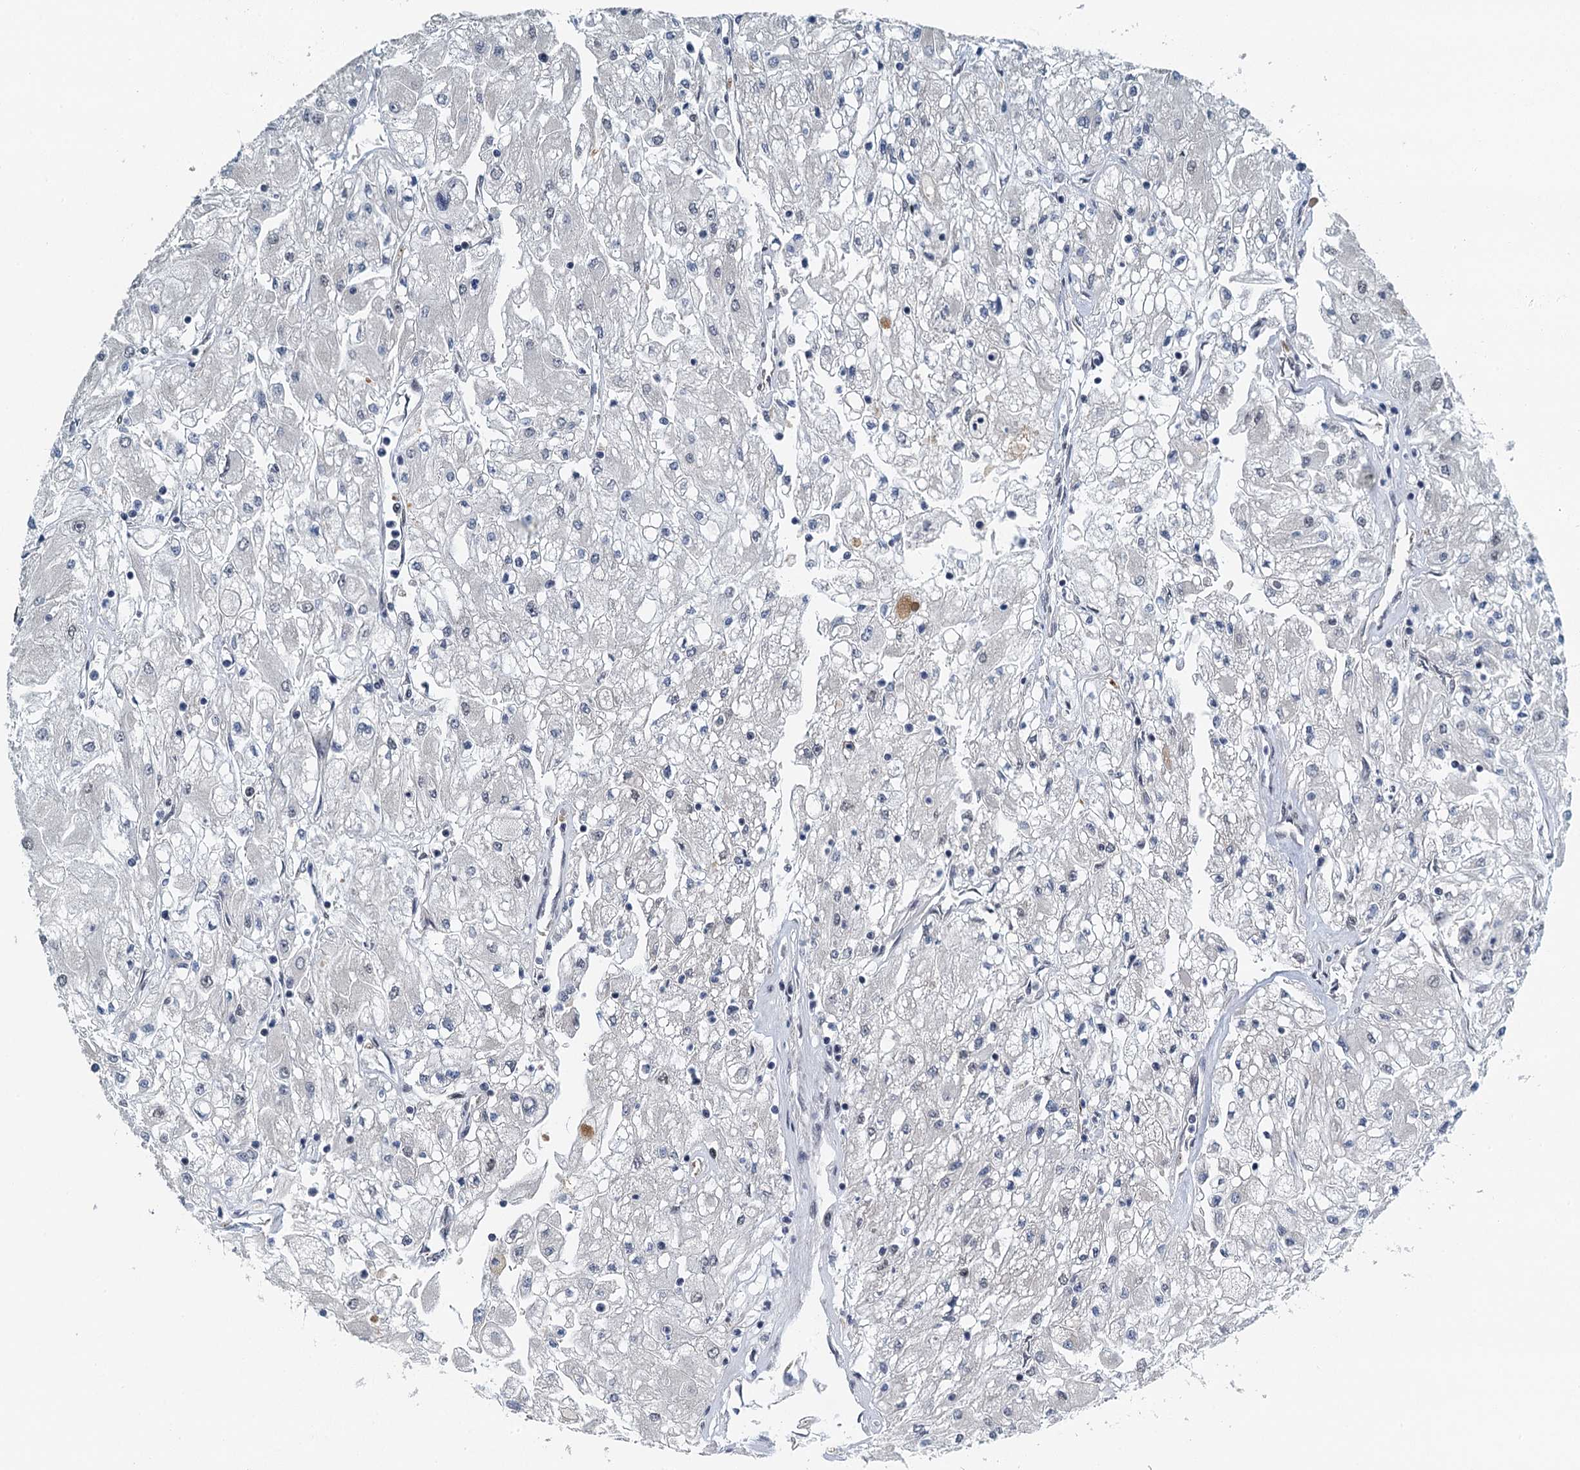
{"staining": {"intensity": "negative", "quantity": "none", "location": "none"}, "tissue": "renal cancer", "cell_type": "Tumor cells", "image_type": "cancer", "snomed": [{"axis": "morphology", "description": "Adenocarcinoma, NOS"}, {"axis": "topography", "description": "Kidney"}], "caption": "Tumor cells show no significant expression in renal cancer (adenocarcinoma).", "gene": "MTA3", "patient": {"sex": "male", "age": 80}}